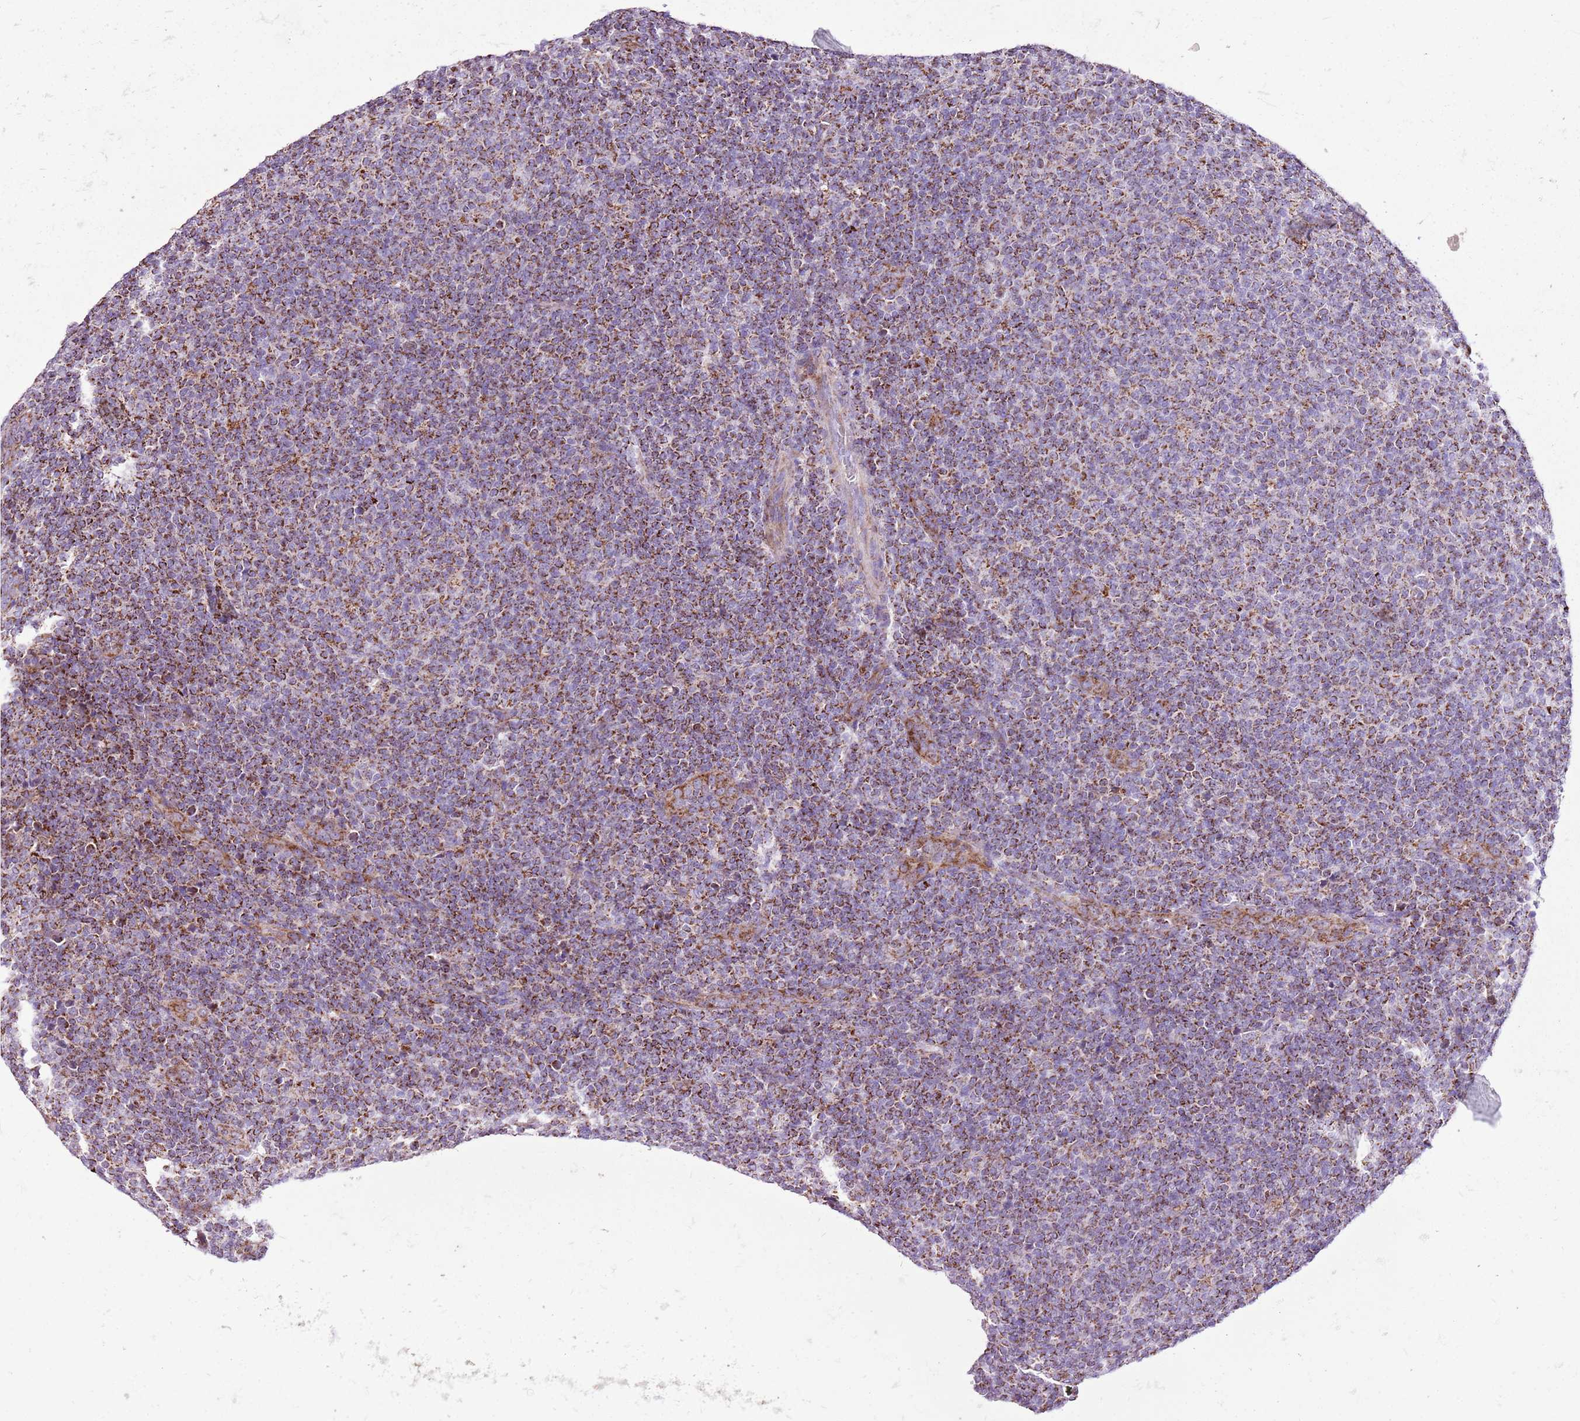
{"staining": {"intensity": "moderate", "quantity": ">75%", "location": "cytoplasmic/membranous"}, "tissue": "lymphoma", "cell_type": "Tumor cells", "image_type": "cancer", "snomed": [{"axis": "morphology", "description": "Malignant lymphoma, non-Hodgkin's type, Low grade"}, {"axis": "topography", "description": "Lymph node"}], "caption": "Immunohistochemistry (IHC) photomicrograph of lymphoma stained for a protein (brown), which exhibits medium levels of moderate cytoplasmic/membranous staining in approximately >75% of tumor cells.", "gene": "GCDH", "patient": {"sex": "male", "age": 66}}